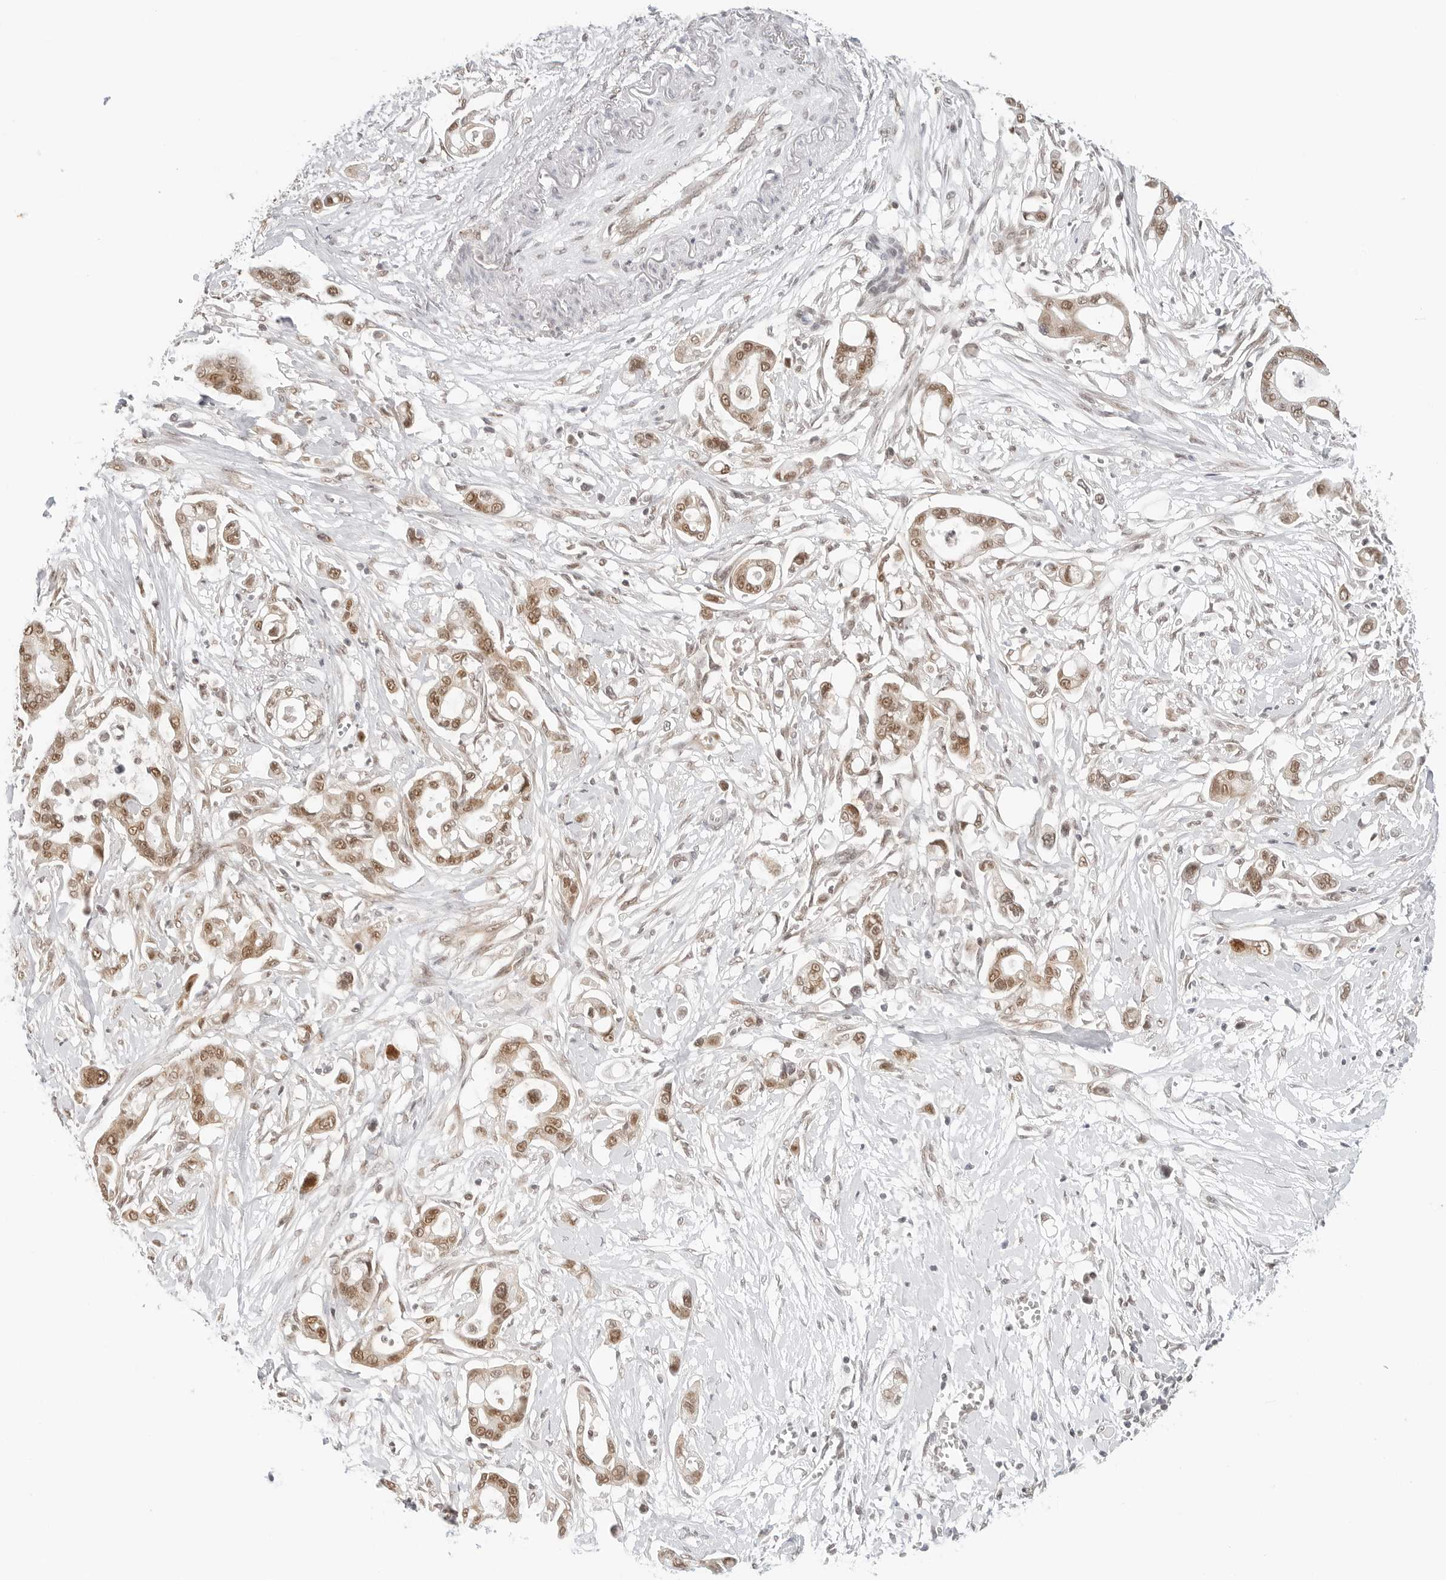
{"staining": {"intensity": "moderate", "quantity": ">75%", "location": "cytoplasmic/membranous,nuclear"}, "tissue": "pancreatic cancer", "cell_type": "Tumor cells", "image_type": "cancer", "snomed": [{"axis": "morphology", "description": "Adenocarcinoma, NOS"}, {"axis": "topography", "description": "Pancreas"}], "caption": "A micrograph of adenocarcinoma (pancreatic) stained for a protein demonstrates moderate cytoplasmic/membranous and nuclear brown staining in tumor cells.", "gene": "METAP1", "patient": {"sex": "male", "age": 68}}